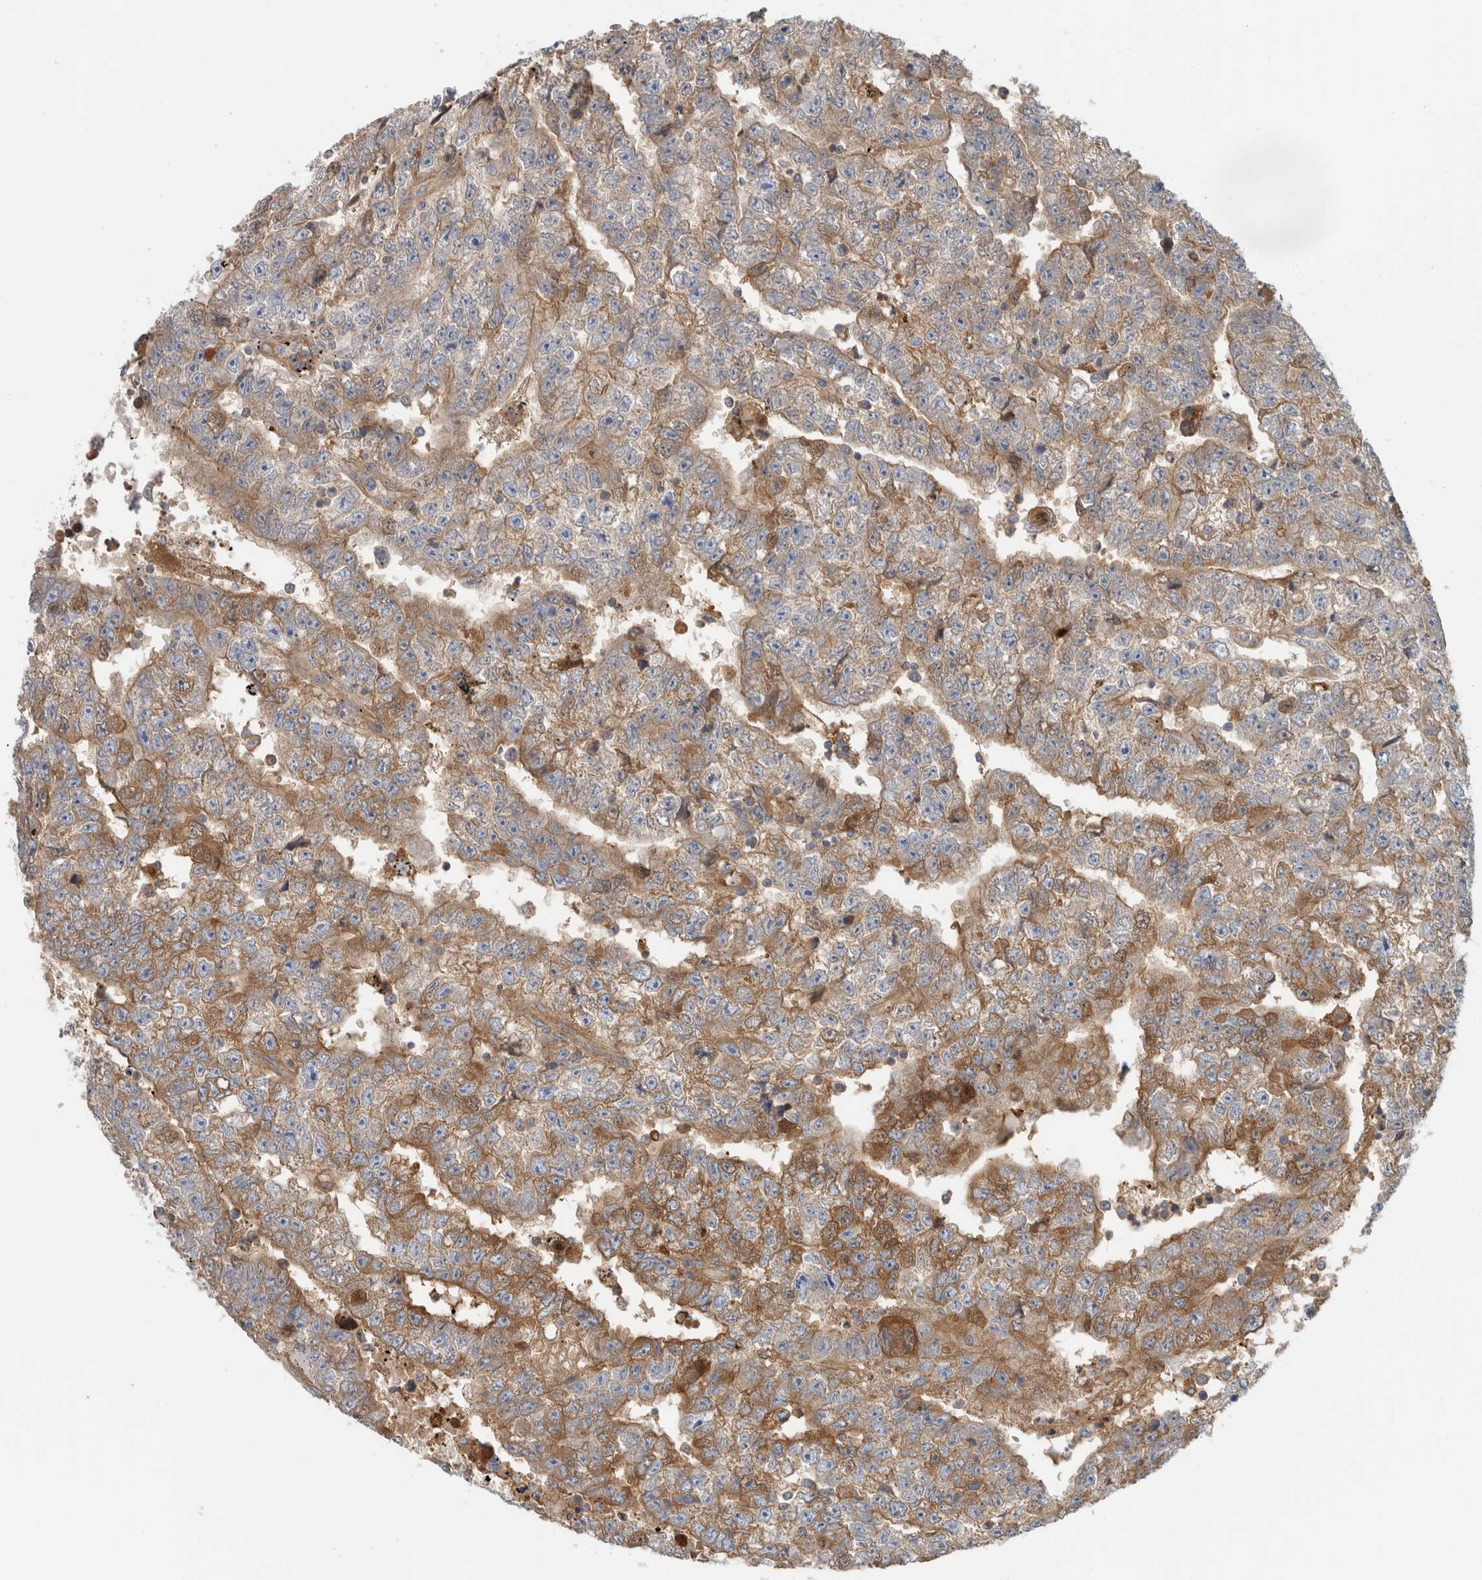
{"staining": {"intensity": "moderate", "quantity": ">75%", "location": "cytoplasmic/membranous"}, "tissue": "testis cancer", "cell_type": "Tumor cells", "image_type": "cancer", "snomed": [{"axis": "morphology", "description": "Carcinoma, Embryonal, NOS"}, {"axis": "topography", "description": "Testis"}], "caption": "Immunohistochemistry (IHC) micrograph of neoplastic tissue: human testis embryonal carcinoma stained using IHC demonstrates medium levels of moderate protein expression localized specifically in the cytoplasmic/membranous of tumor cells, appearing as a cytoplasmic/membranous brown color.", "gene": "CFI", "patient": {"sex": "male", "age": 25}}